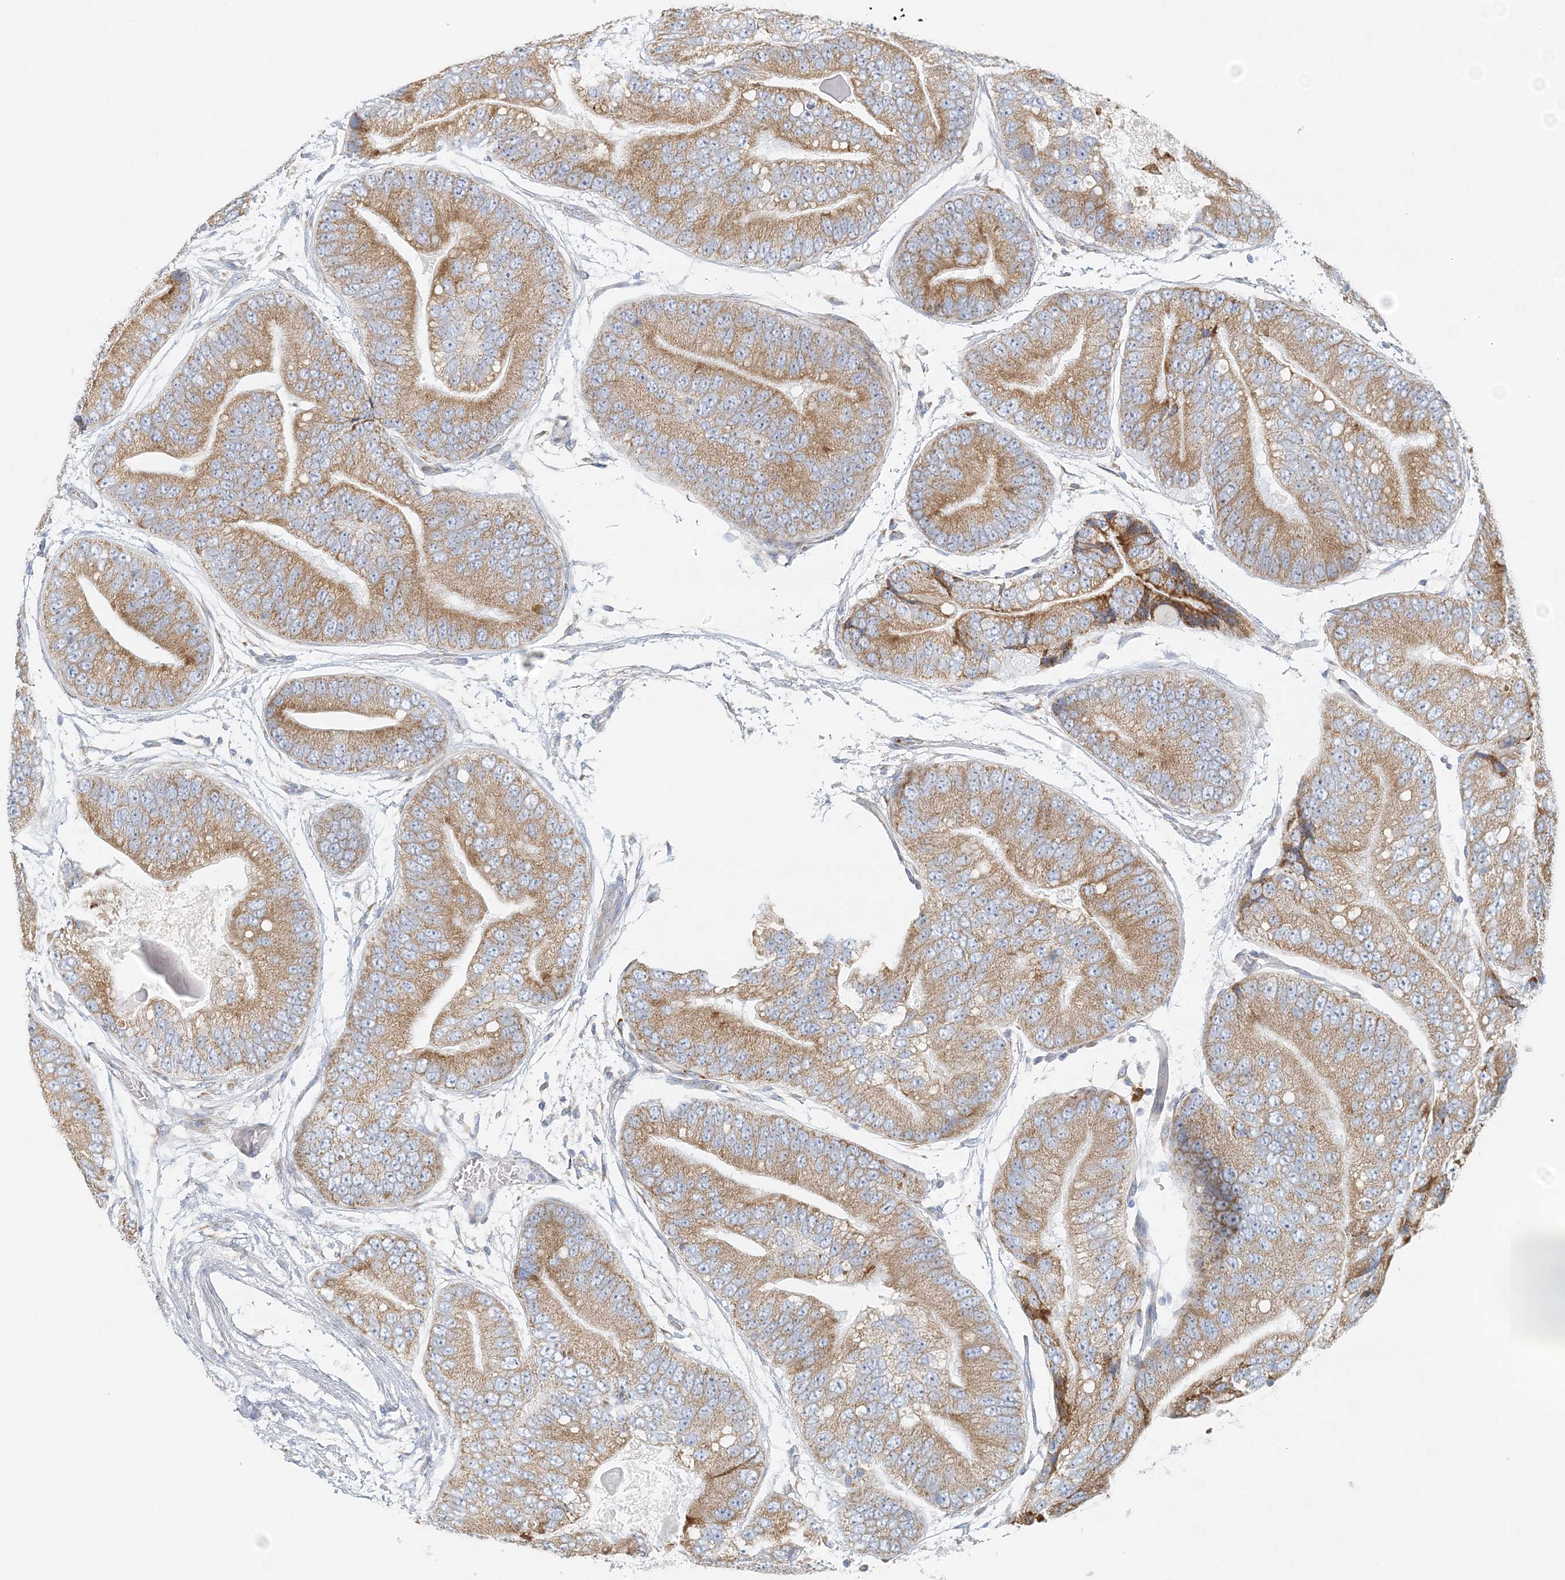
{"staining": {"intensity": "moderate", "quantity": ">75%", "location": "cytoplasmic/membranous"}, "tissue": "prostate cancer", "cell_type": "Tumor cells", "image_type": "cancer", "snomed": [{"axis": "morphology", "description": "Adenocarcinoma, High grade"}, {"axis": "topography", "description": "Prostate"}], "caption": "The photomicrograph reveals staining of prostate adenocarcinoma (high-grade), revealing moderate cytoplasmic/membranous protein expression (brown color) within tumor cells.", "gene": "STK11IP", "patient": {"sex": "male", "age": 70}}